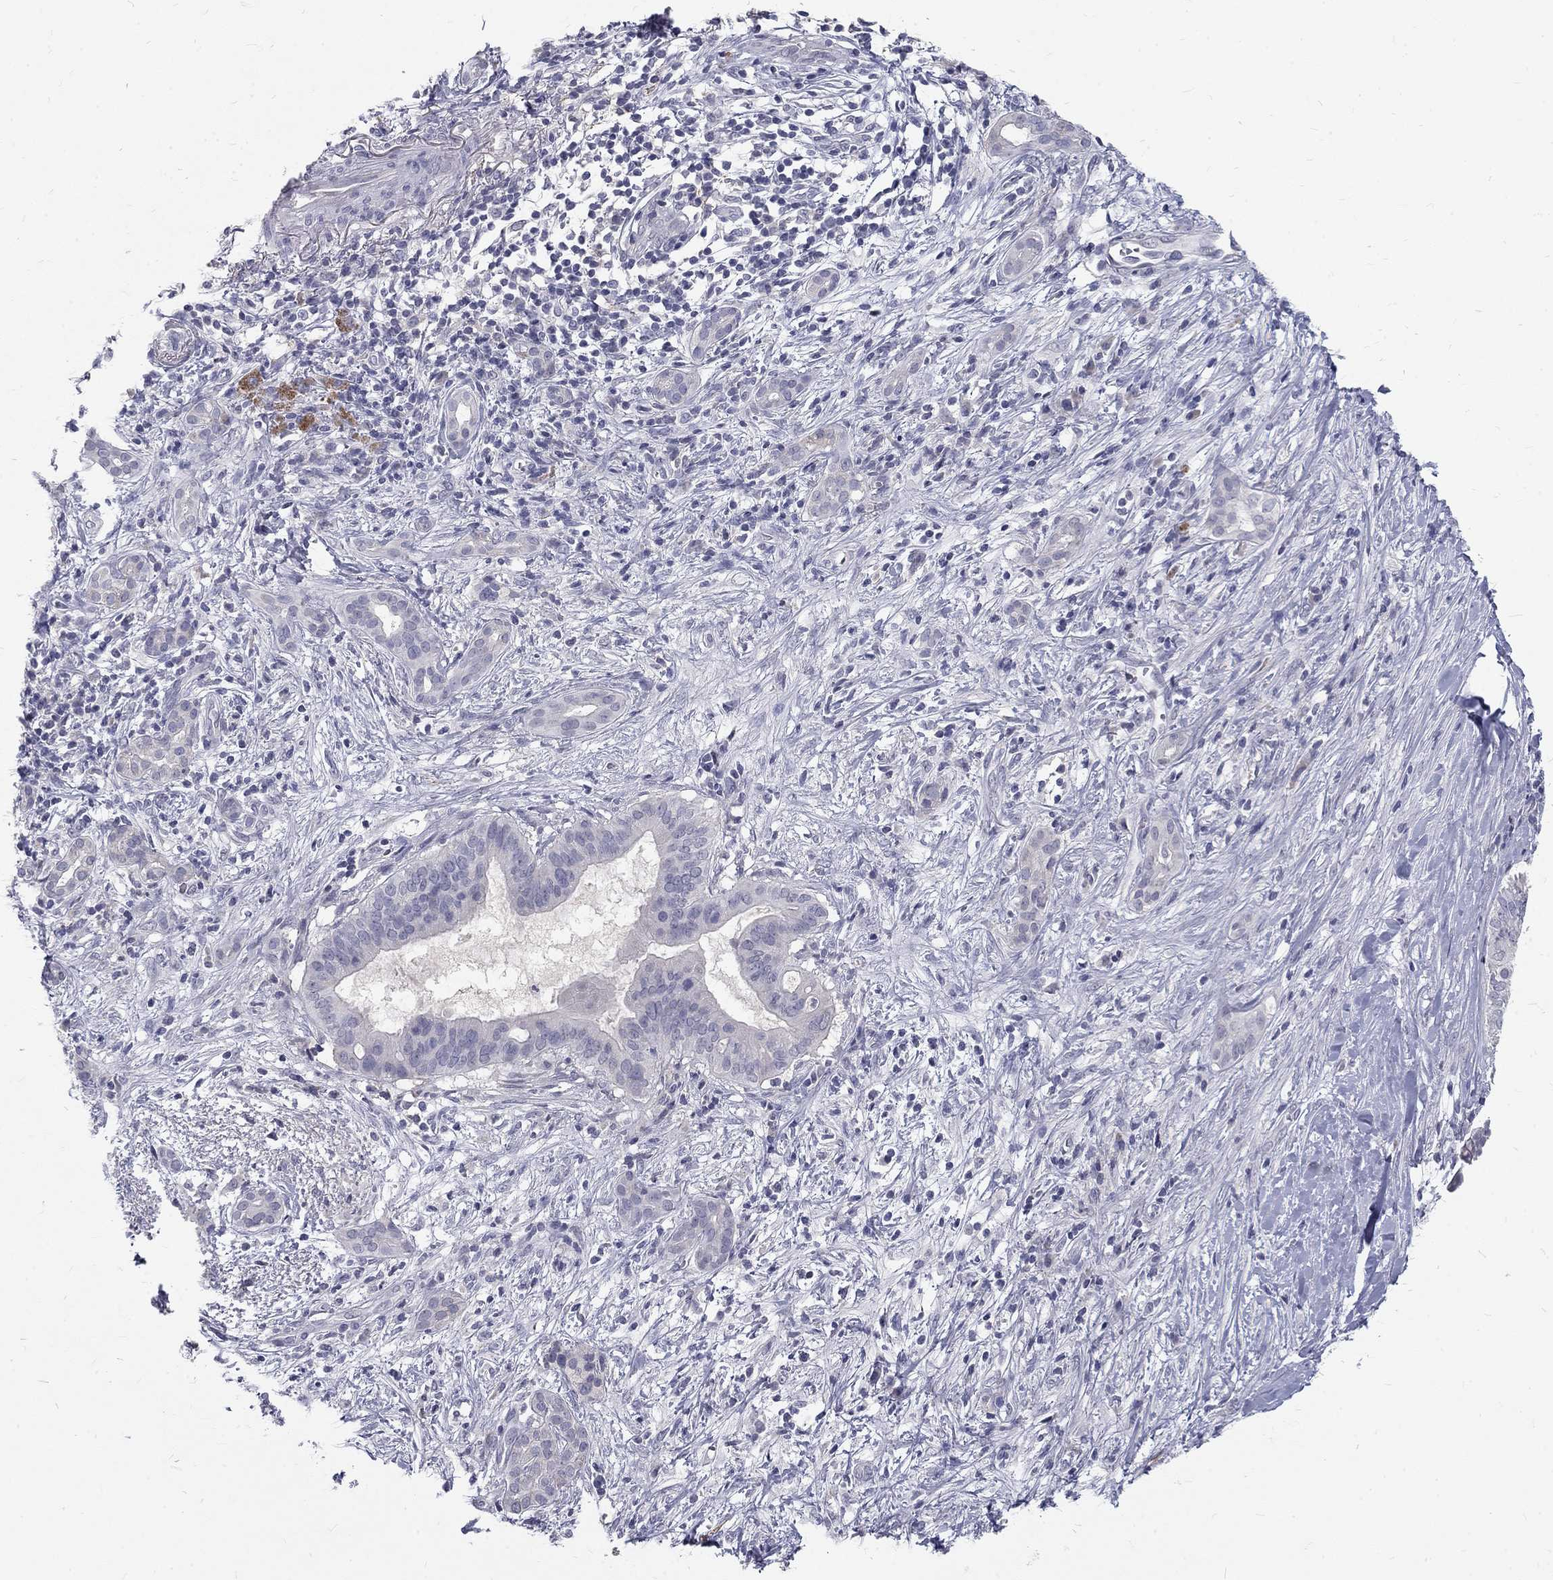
{"staining": {"intensity": "negative", "quantity": "none", "location": "none"}, "tissue": "pancreatic cancer", "cell_type": "Tumor cells", "image_type": "cancer", "snomed": [{"axis": "morphology", "description": "Adenocarcinoma, NOS"}, {"axis": "topography", "description": "Pancreas"}], "caption": "The histopathology image shows no staining of tumor cells in pancreatic adenocarcinoma. (DAB (3,3'-diaminobenzidine) IHC, high magnification).", "gene": "NOS1", "patient": {"sex": "male", "age": 61}}